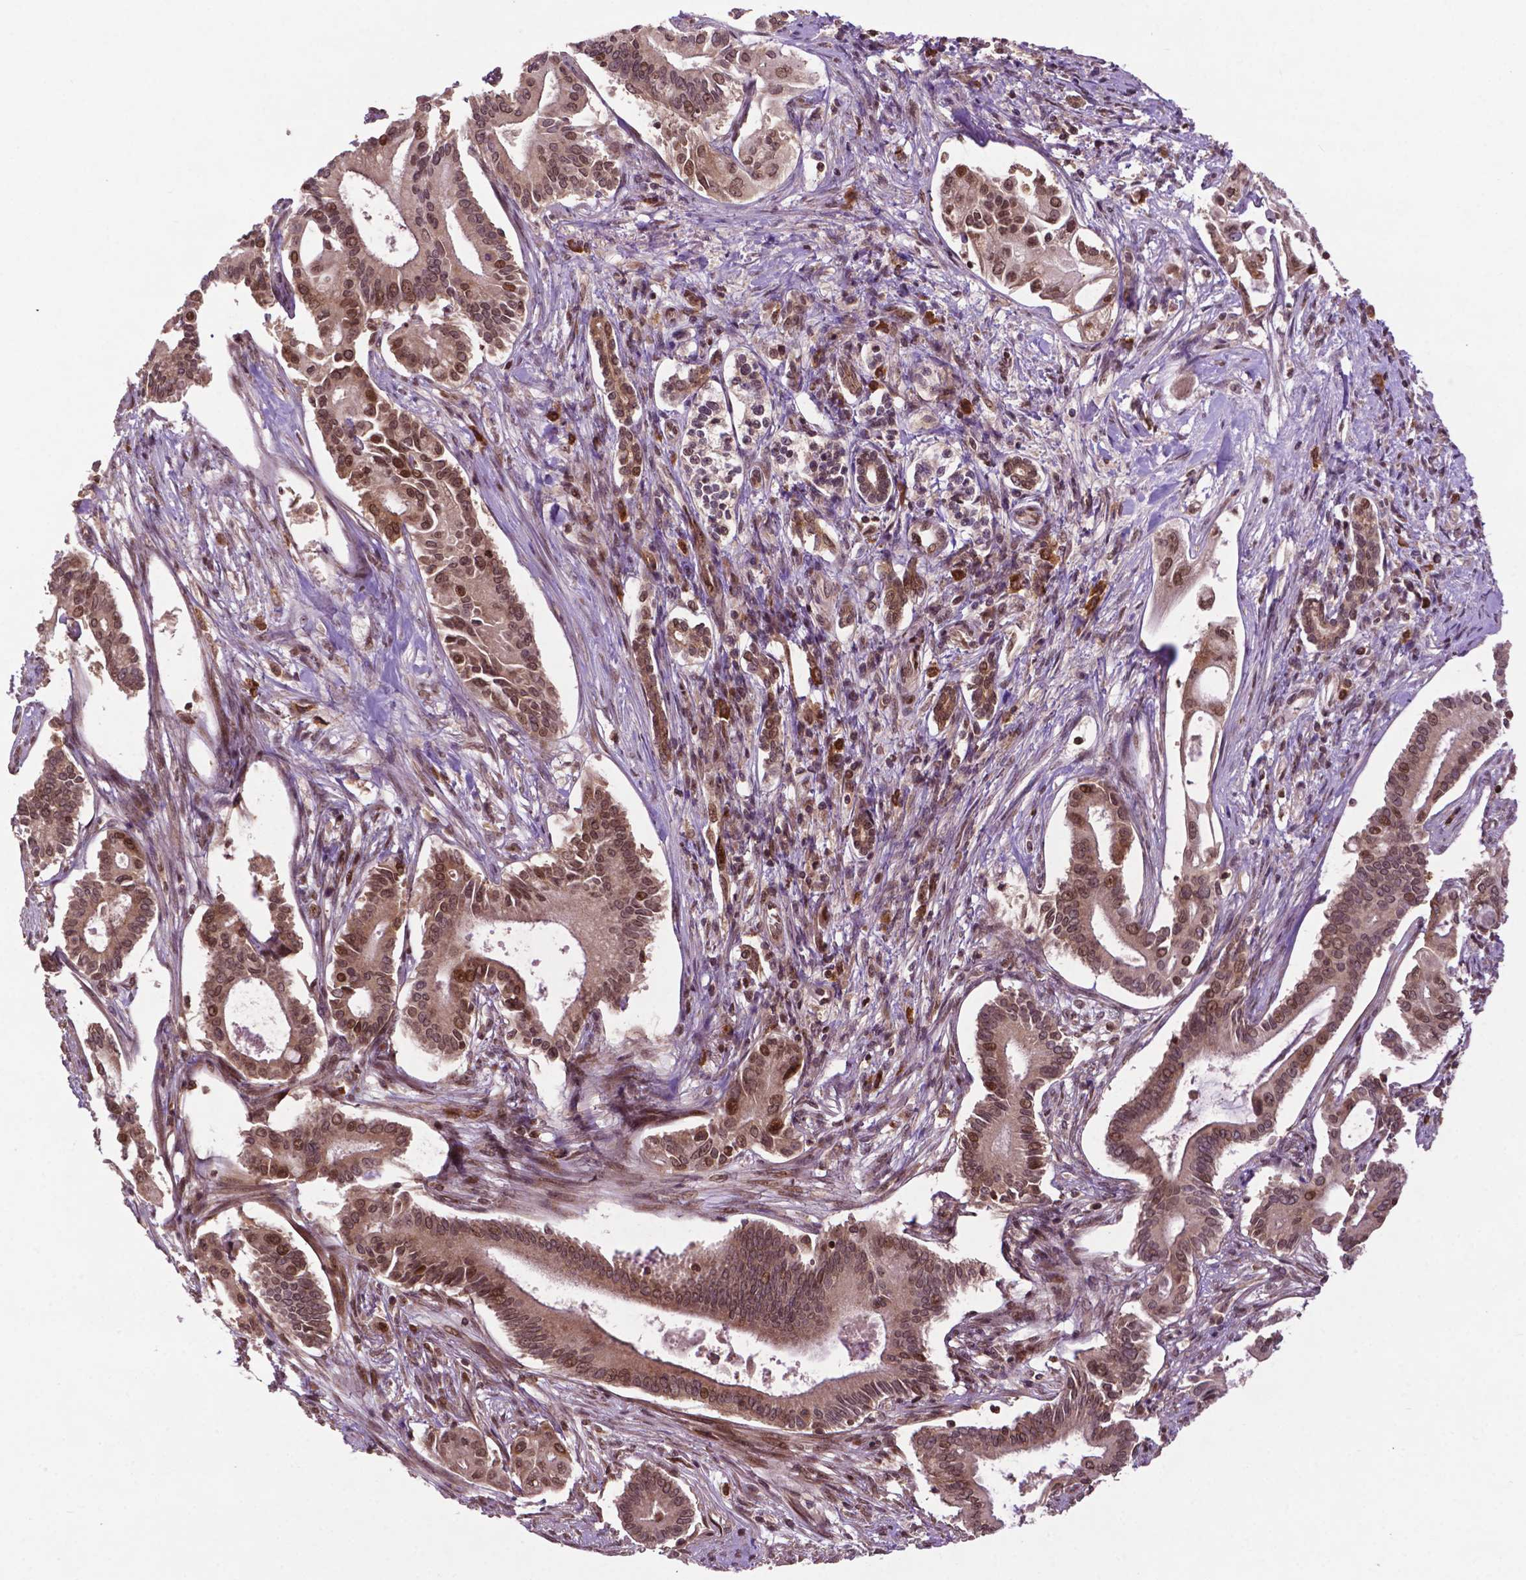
{"staining": {"intensity": "moderate", "quantity": ">75%", "location": "cytoplasmic/membranous,nuclear"}, "tissue": "pancreatic cancer", "cell_type": "Tumor cells", "image_type": "cancer", "snomed": [{"axis": "morphology", "description": "Adenocarcinoma, NOS"}, {"axis": "topography", "description": "Pancreas"}], "caption": "Brown immunohistochemical staining in pancreatic cancer shows moderate cytoplasmic/membranous and nuclear expression in about >75% of tumor cells. The staining was performed using DAB (3,3'-diaminobenzidine) to visualize the protein expression in brown, while the nuclei were stained in blue with hematoxylin (Magnification: 20x).", "gene": "TMX2", "patient": {"sex": "female", "age": 68}}